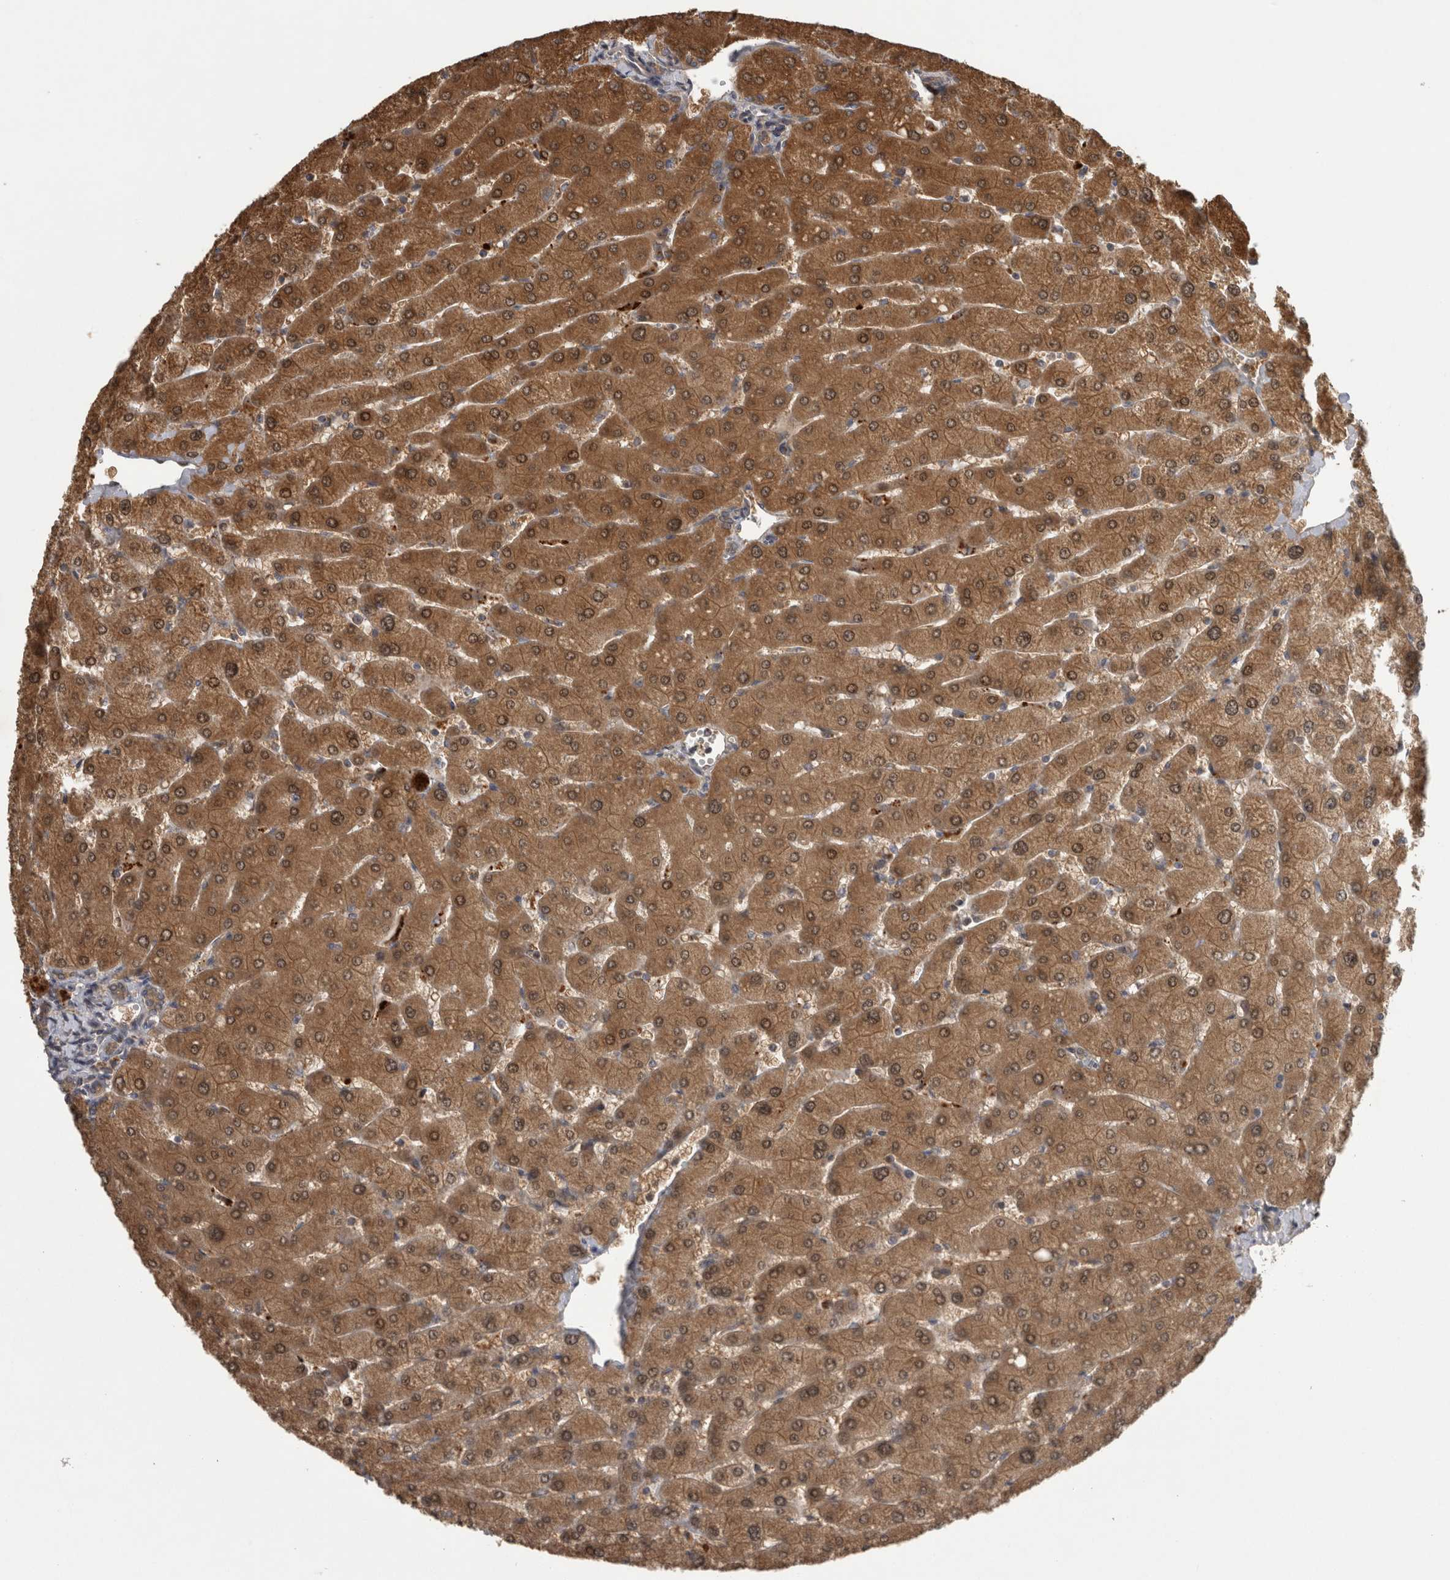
{"staining": {"intensity": "moderate", "quantity": ">75%", "location": "cytoplasmic/membranous"}, "tissue": "liver", "cell_type": "Cholangiocytes", "image_type": "normal", "snomed": [{"axis": "morphology", "description": "Normal tissue, NOS"}, {"axis": "topography", "description": "Liver"}], "caption": "The immunohistochemical stain highlights moderate cytoplasmic/membranous staining in cholangiocytes of unremarkable liver.", "gene": "TRMT61B", "patient": {"sex": "male", "age": 55}}